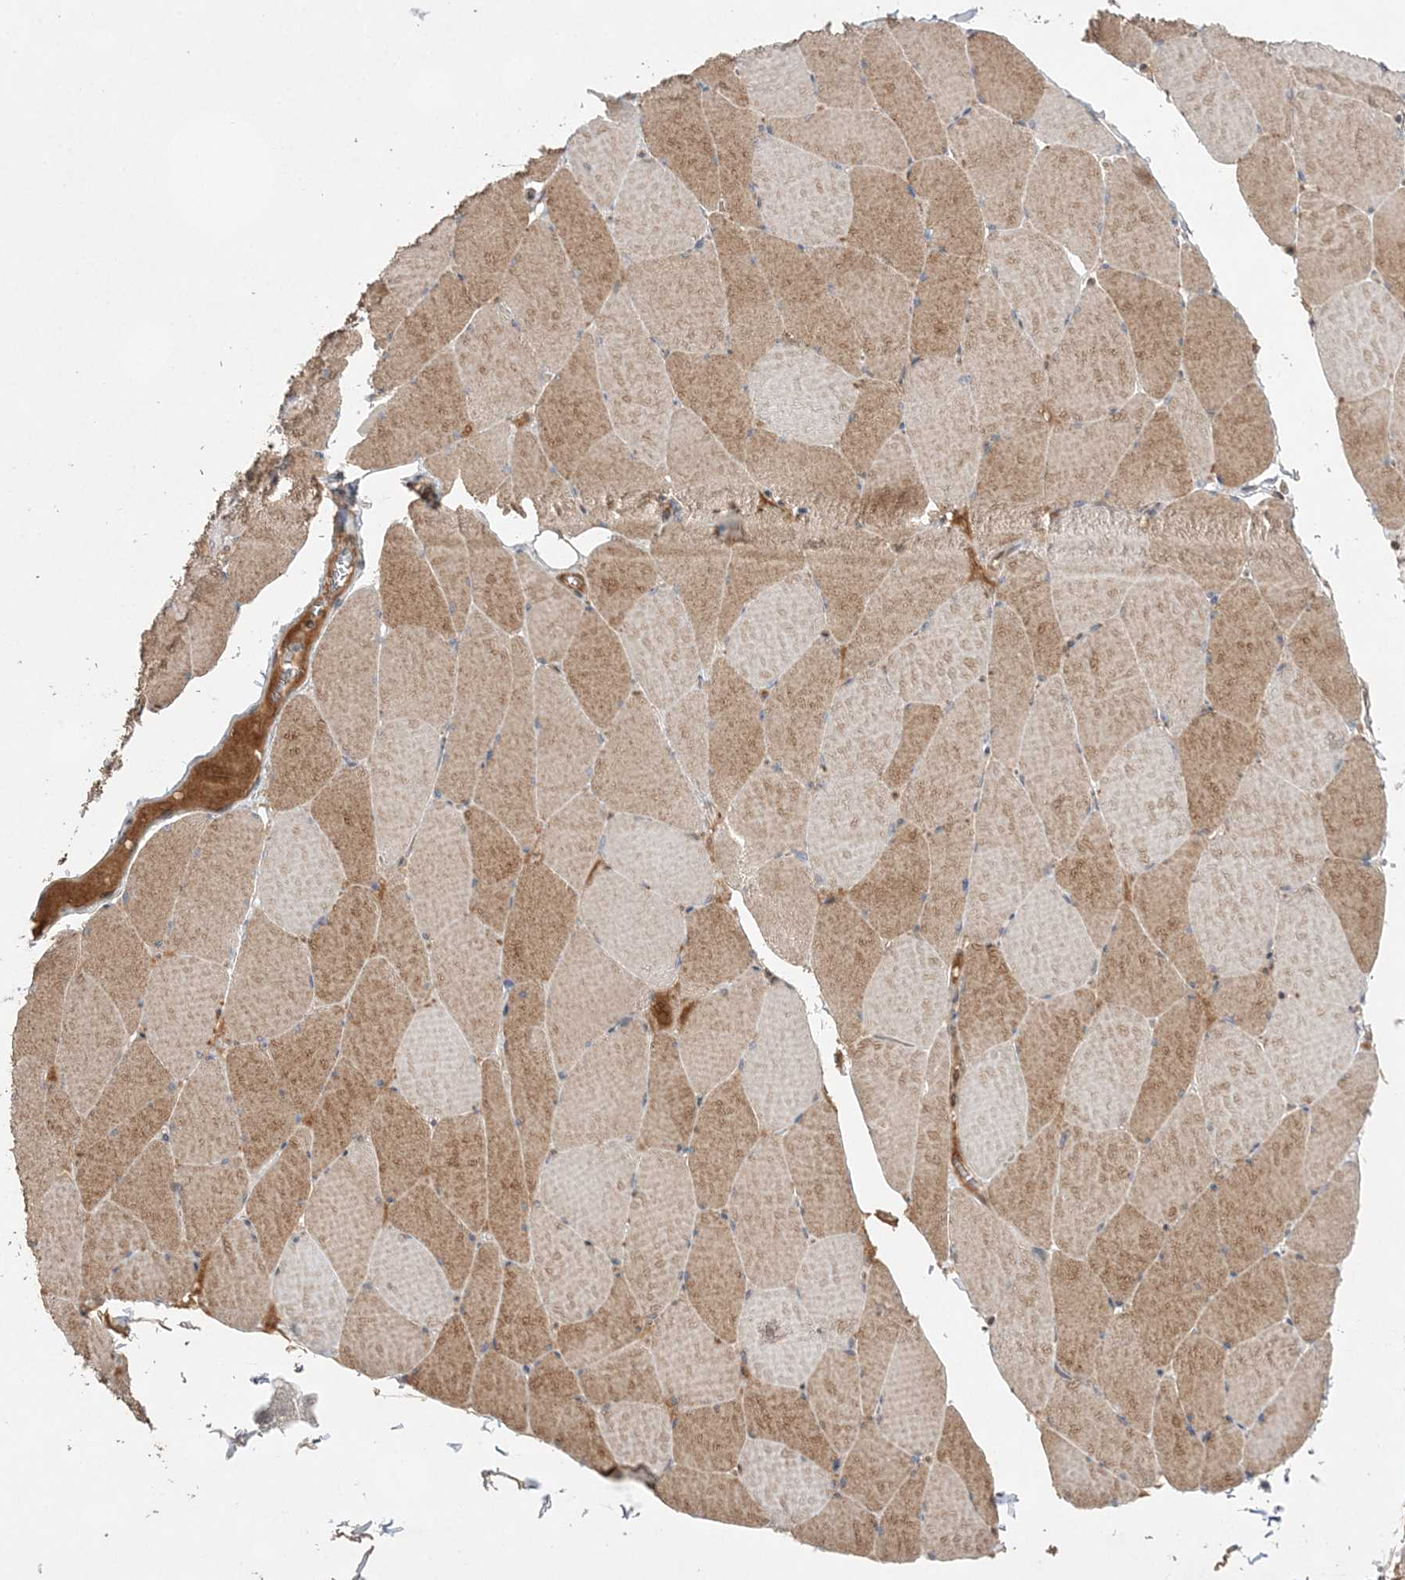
{"staining": {"intensity": "moderate", "quantity": ">75%", "location": "cytoplasmic/membranous"}, "tissue": "skeletal muscle", "cell_type": "Myocytes", "image_type": "normal", "snomed": [{"axis": "morphology", "description": "Normal tissue, NOS"}, {"axis": "topography", "description": "Skeletal muscle"}, {"axis": "topography", "description": "Head-Neck"}], "caption": "The immunohistochemical stain labels moderate cytoplasmic/membranous positivity in myocytes of benign skeletal muscle. (Brightfield microscopy of DAB IHC at high magnification).", "gene": "TMEM132B", "patient": {"sex": "male", "age": 66}}